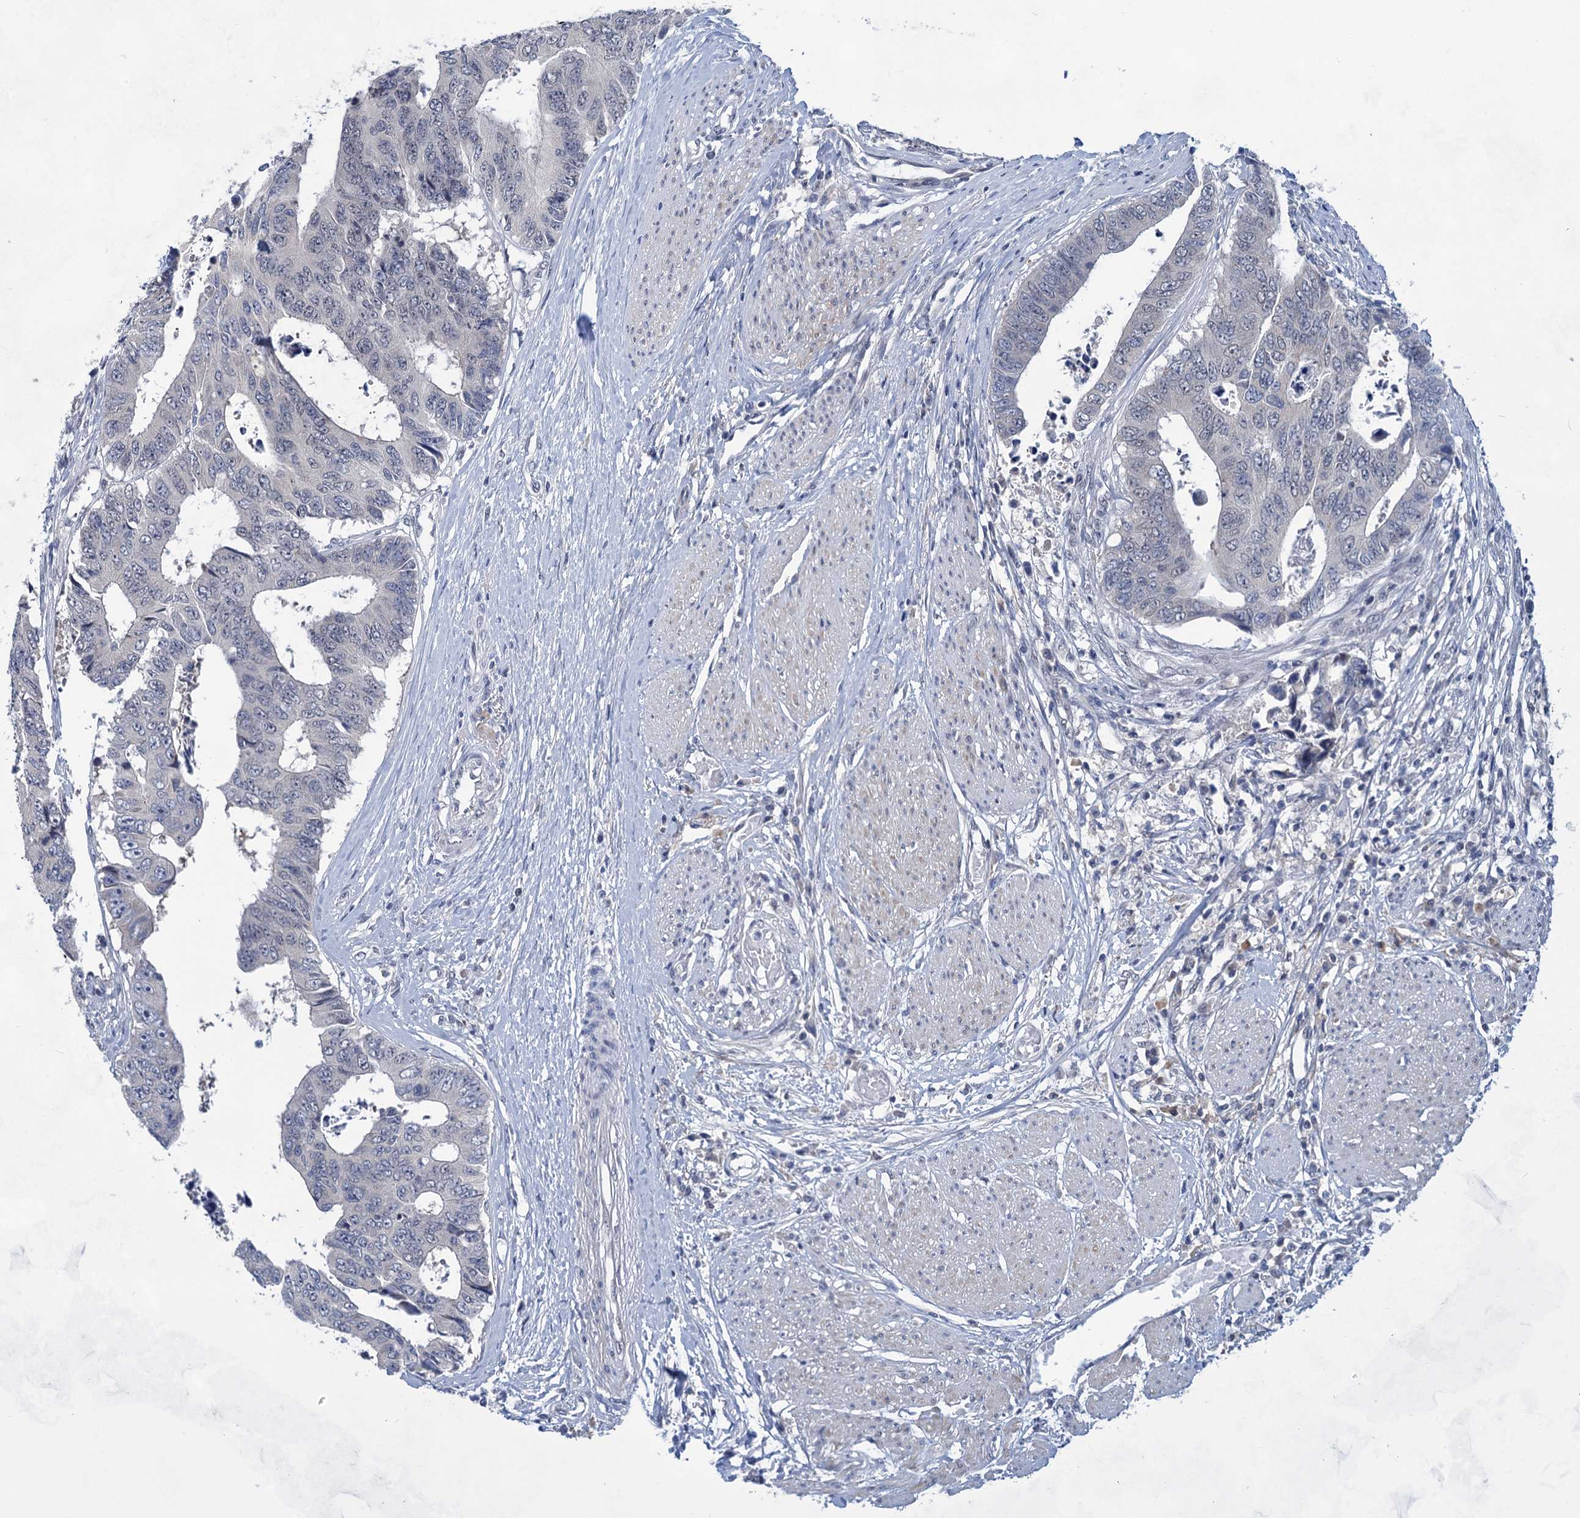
{"staining": {"intensity": "negative", "quantity": "none", "location": "none"}, "tissue": "colorectal cancer", "cell_type": "Tumor cells", "image_type": "cancer", "snomed": [{"axis": "morphology", "description": "Adenocarcinoma, NOS"}, {"axis": "topography", "description": "Rectum"}], "caption": "This is an IHC micrograph of human colorectal cancer (adenocarcinoma). There is no positivity in tumor cells.", "gene": "TTC17", "patient": {"sex": "male", "age": 84}}